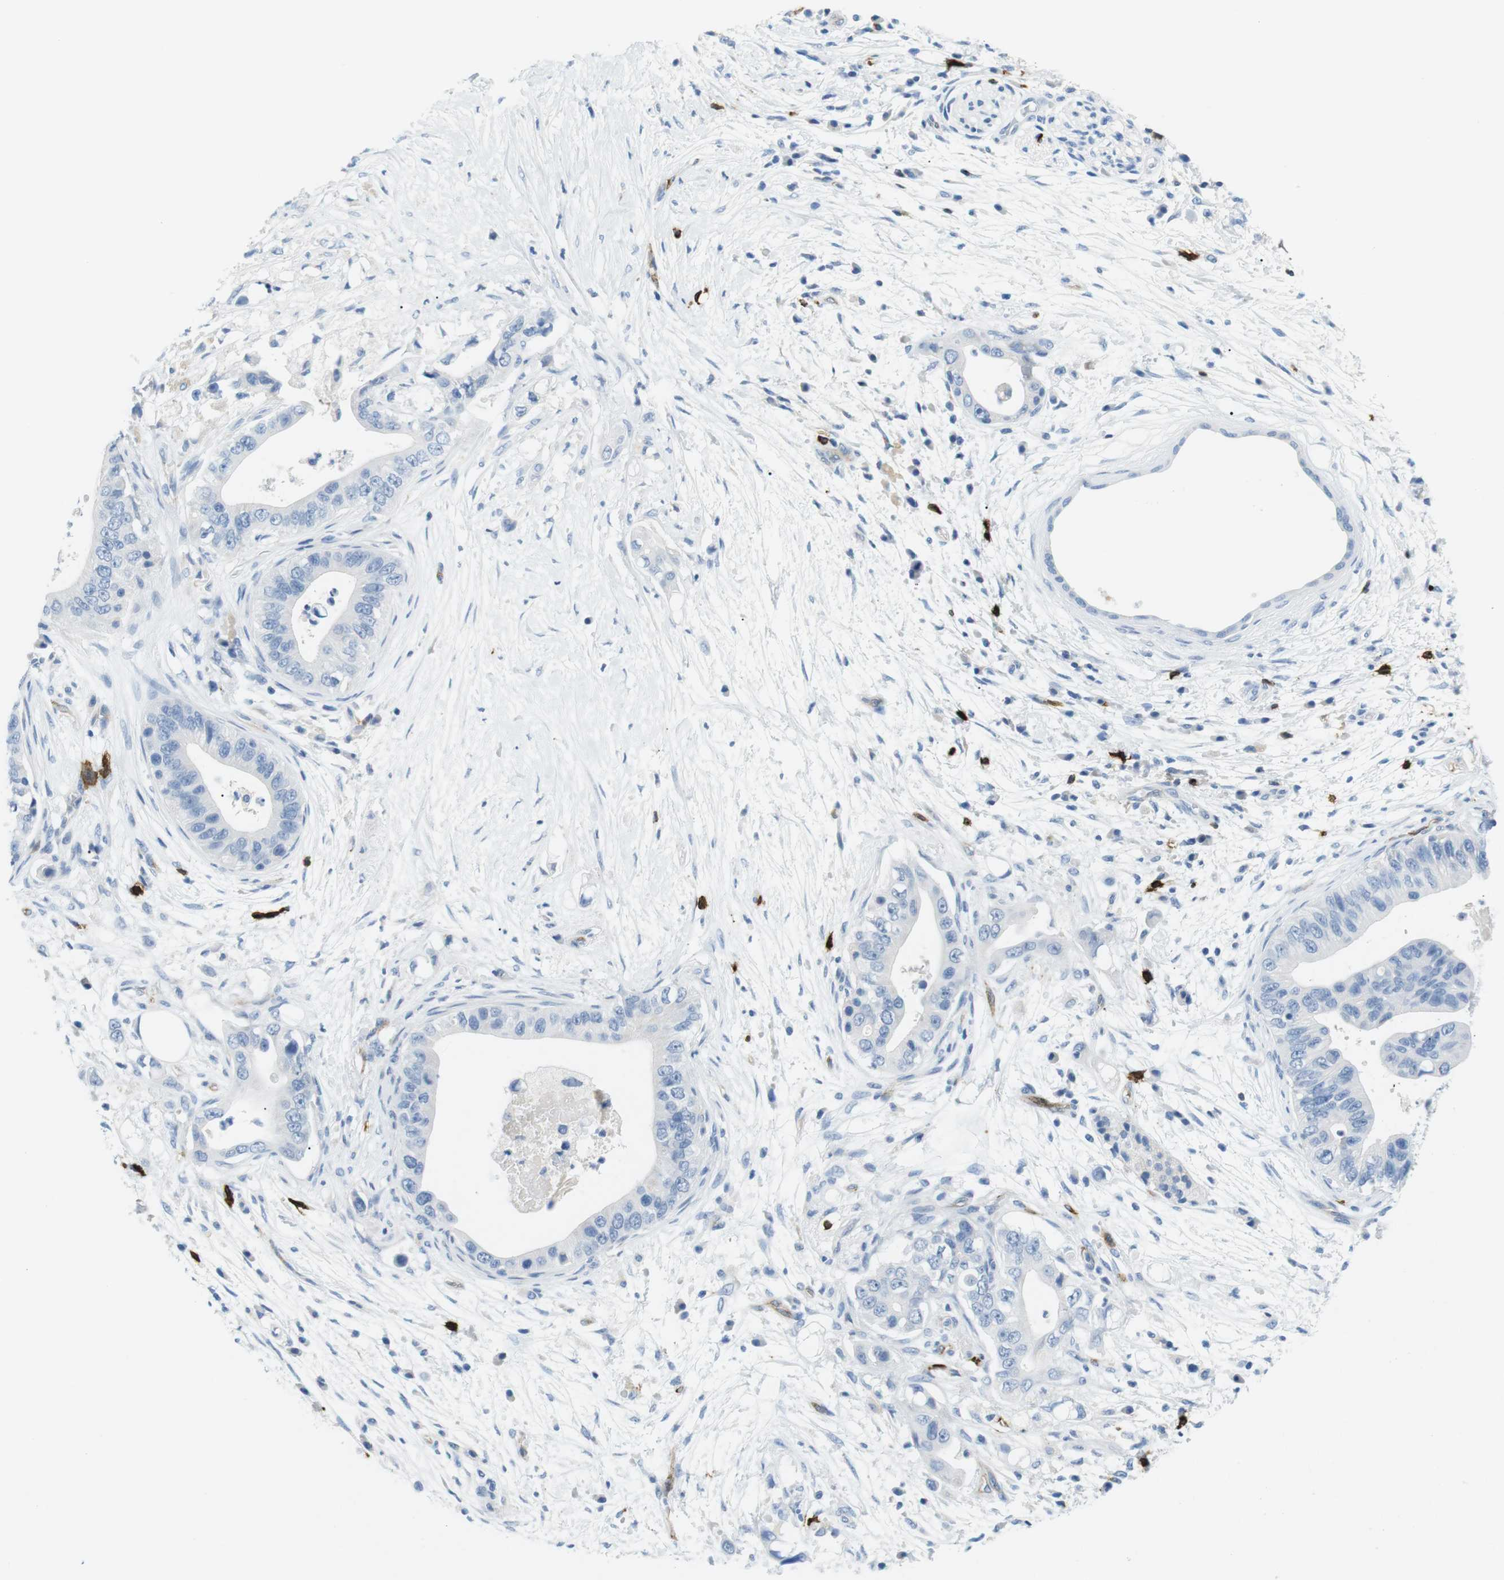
{"staining": {"intensity": "negative", "quantity": "none", "location": "none"}, "tissue": "pancreatic cancer", "cell_type": "Tumor cells", "image_type": "cancer", "snomed": [{"axis": "morphology", "description": "Adenocarcinoma, NOS"}, {"axis": "topography", "description": "Pancreas"}], "caption": "Pancreatic adenocarcinoma stained for a protein using immunohistochemistry exhibits no staining tumor cells.", "gene": "TNFRSF4", "patient": {"sex": "male", "age": 77}}